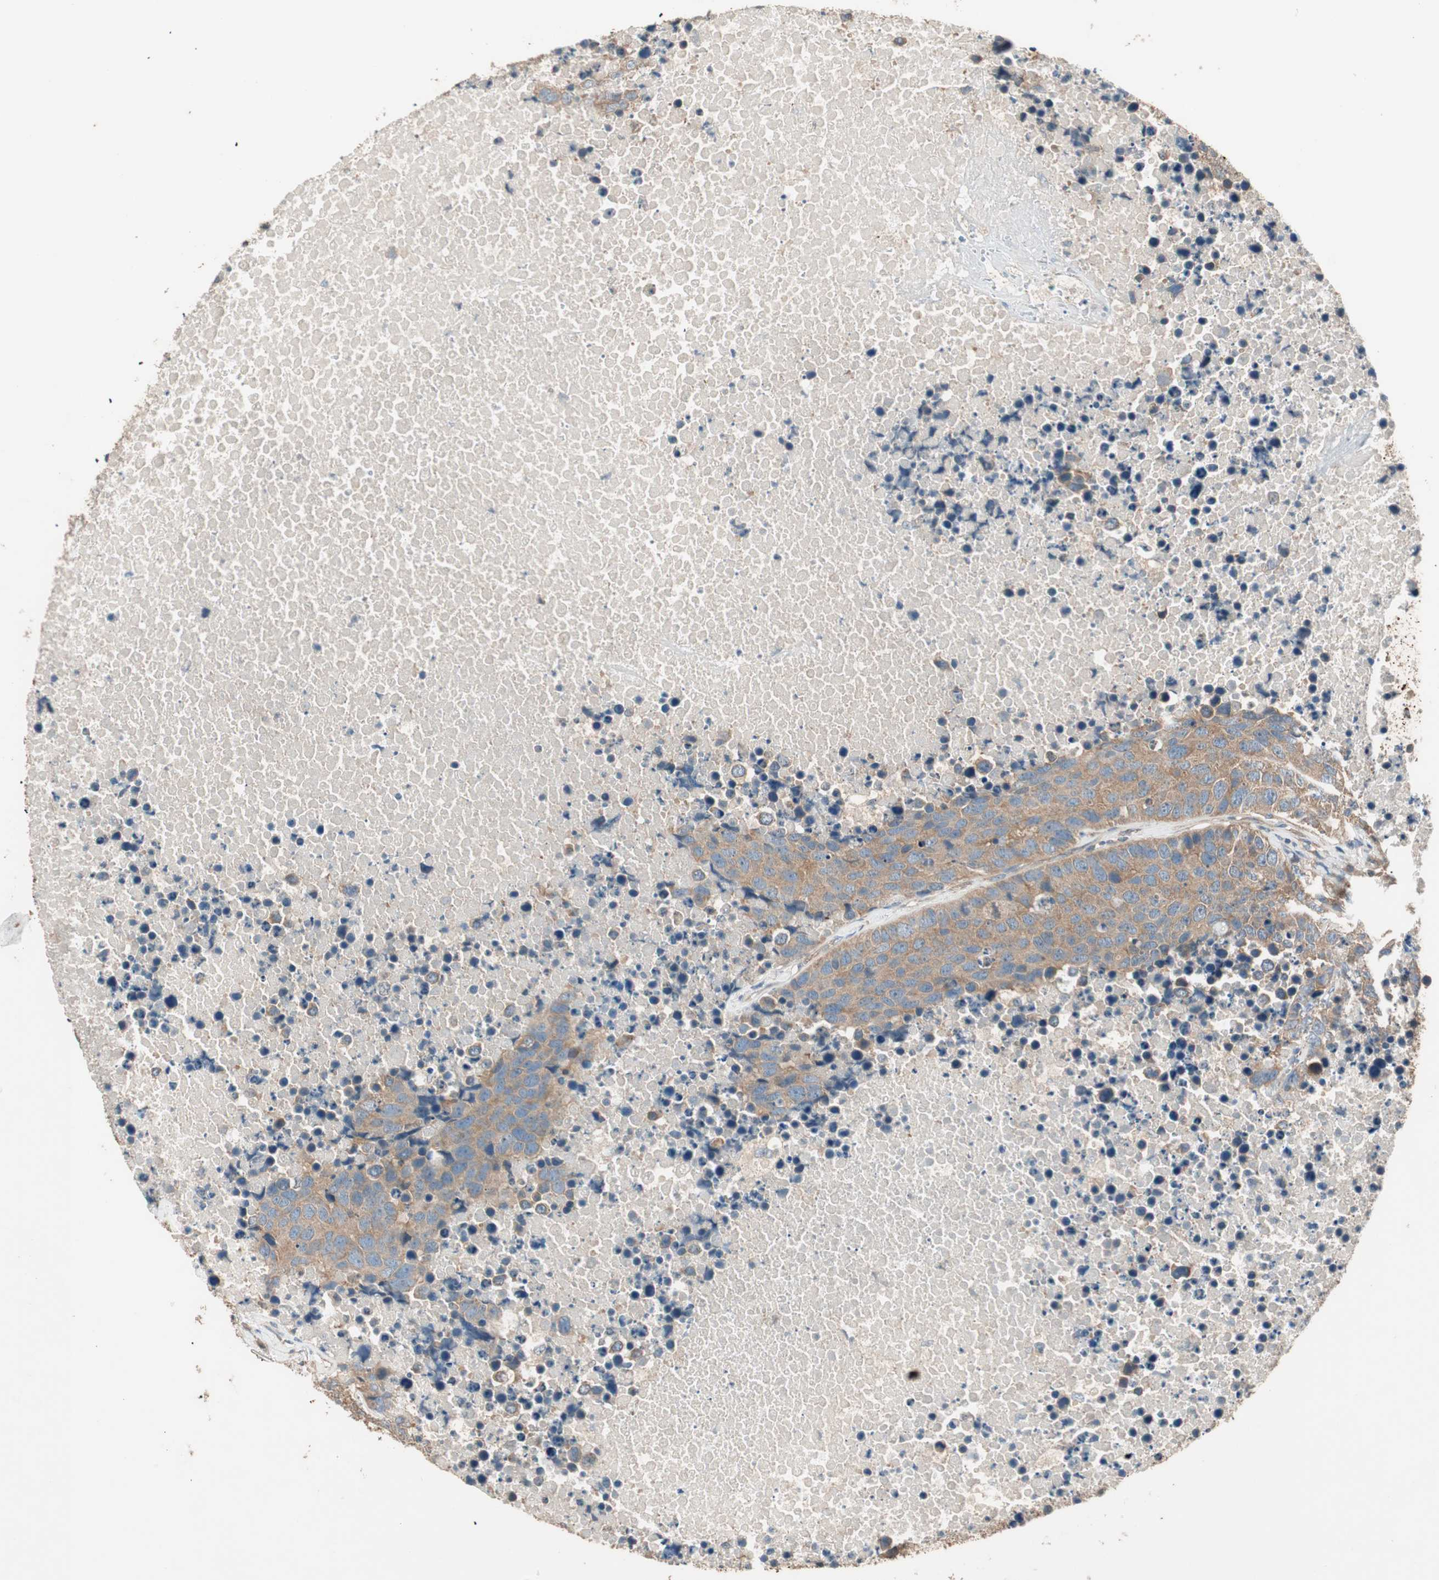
{"staining": {"intensity": "moderate", "quantity": ">75%", "location": "cytoplasmic/membranous"}, "tissue": "carcinoid", "cell_type": "Tumor cells", "image_type": "cancer", "snomed": [{"axis": "morphology", "description": "Carcinoid, malignant, NOS"}, {"axis": "topography", "description": "Lung"}], "caption": "A photomicrograph of carcinoid stained for a protein reveals moderate cytoplasmic/membranous brown staining in tumor cells.", "gene": "CC2D1A", "patient": {"sex": "male", "age": 60}}